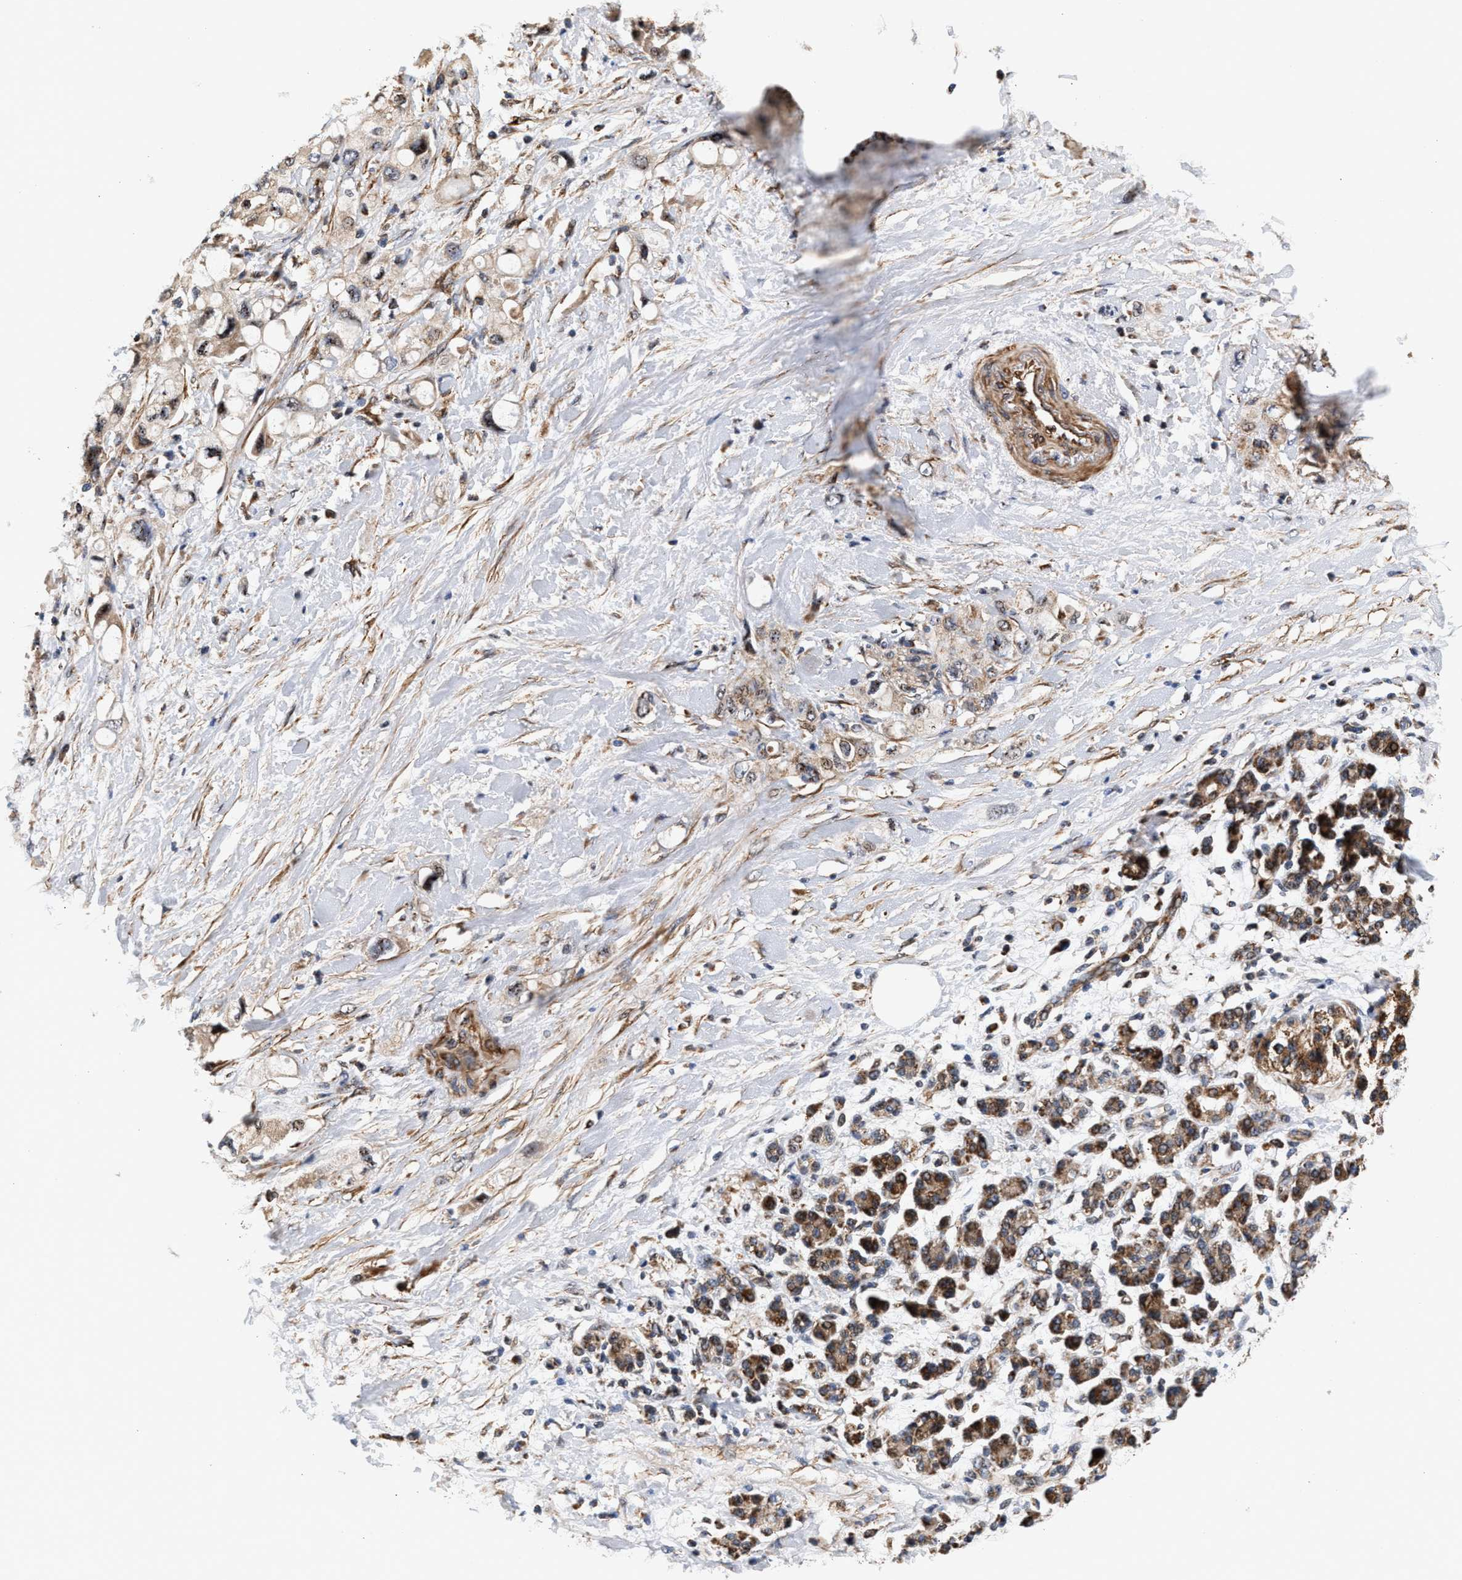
{"staining": {"intensity": "weak", "quantity": ">75%", "location": "cytoplasmic/membranous"}, "tissue": "pancreatic cancer", "cell_type": "Tumor cells", "image_type": "cancer", "snomed": [{"axis": "morphology", "description": "Adenocarcinoma, NOS"}, {"axis": "topography", "description": "Pancreas"}], "caption": "Weak cytoplasmic/membranous positivity for a protein is seen in about >75% of tumor cells of adenocarcinoma (pancreatic) using IHC.", "gene": "SGK1", "patient": {"sex": "female", "age": 56}}